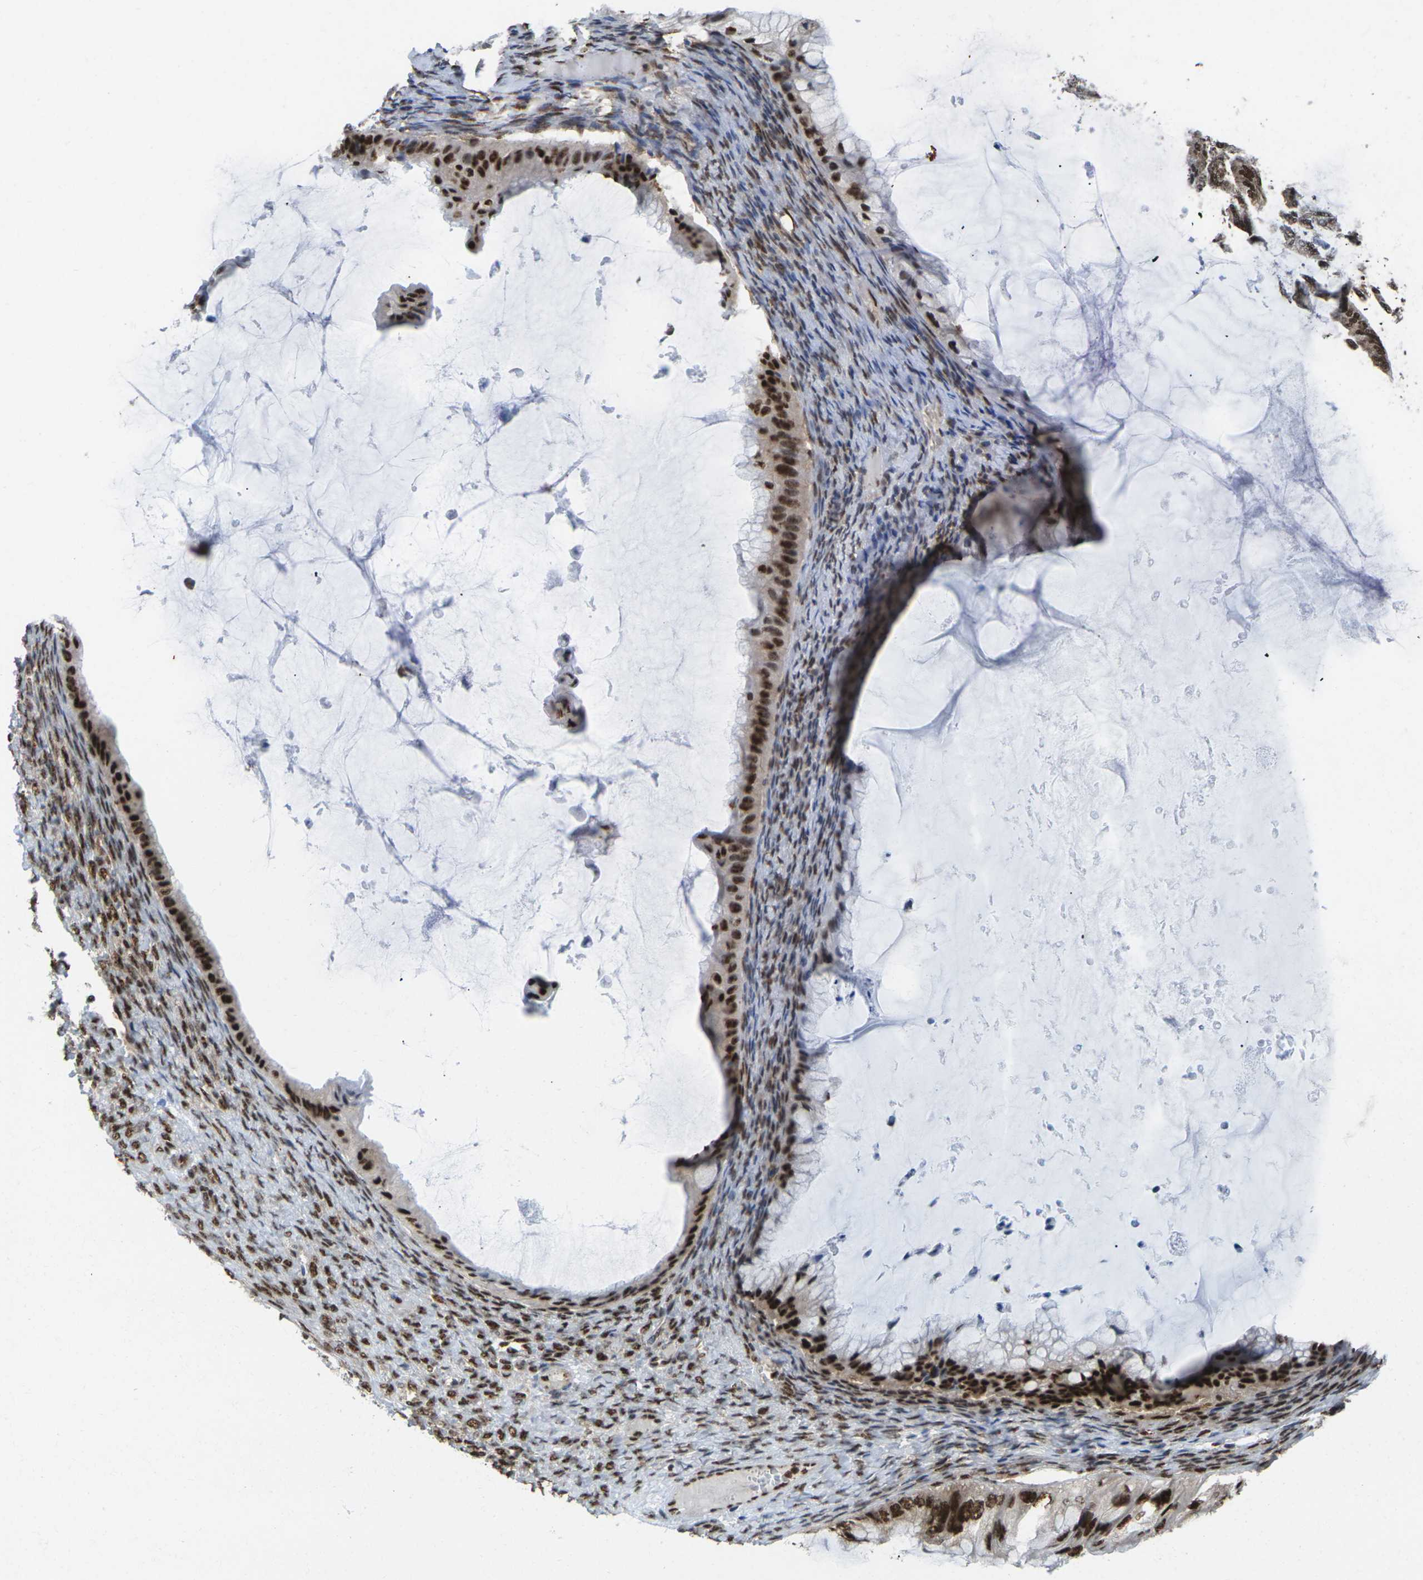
{"staining": {"intensity": "strong", "quantity": ">75%", "location": "cytoplasmic/membranous,nuclear"}, "tissue": "ovarian cancer", "cell_type": "Tumor cells", "image_type": "cancer", "snomed": [{"axis": "morphology", "description": "Cystadenocarcinoma, mucinous, NOS"}, {"axis": "topography", "description": "Ovary"}], "caption": "Strong cytoplasmic/membranous and nuclear protein staining is appreciated in approximately >75% of tumor cells in ovarian cancer. The staining was performed using DAB (3,3'-diaminobenzidine), with brown indicating positive protein expression. Nuclei are stained blue with hematoxylin.", "gene": "MAGOH", "patient": {"sex": "female", "age": 61}}